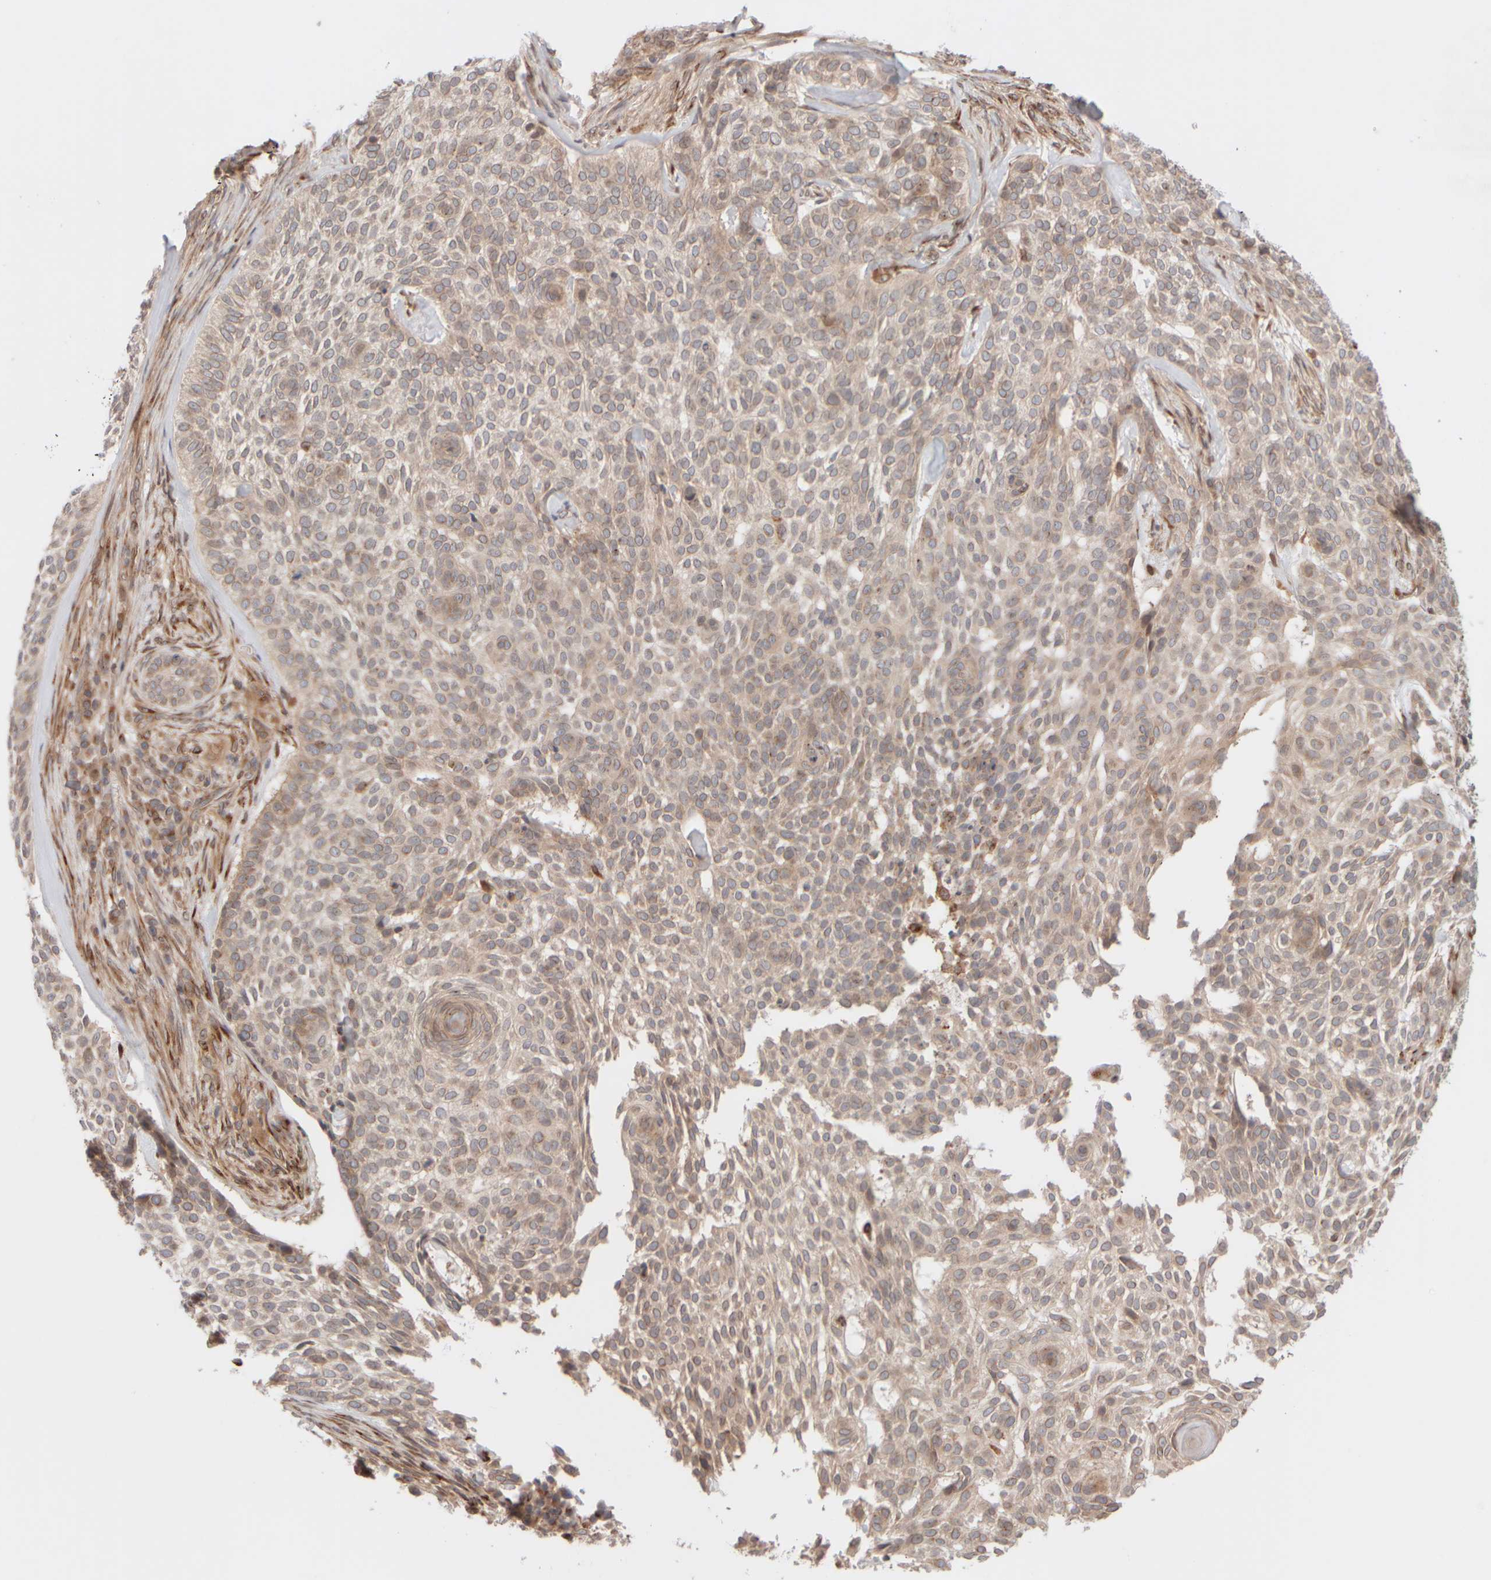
{"staining": {"intensity": "weak", "quantity": "25%-75%", "location": "cytoplasmic/membranous"}, "tissue": "skin cancer", "cell_type": "Tumor cells", "image_type": "cancer", "snomed": [{"axis": "morphology", "description": "Basal cell carcinoma"}, {"axis": "topography", "description": "Skin"}], "caption": "DAB (3,3'-diaminobenzidine) immunohistochemical staining of skin basal cell carcinoma demonstrates weak cytoplasmic/membranous protein positivity in about 25%-75% of tumor cells.", "gene": "GCN1", "patient": {"sex": "female", "age": 64}}